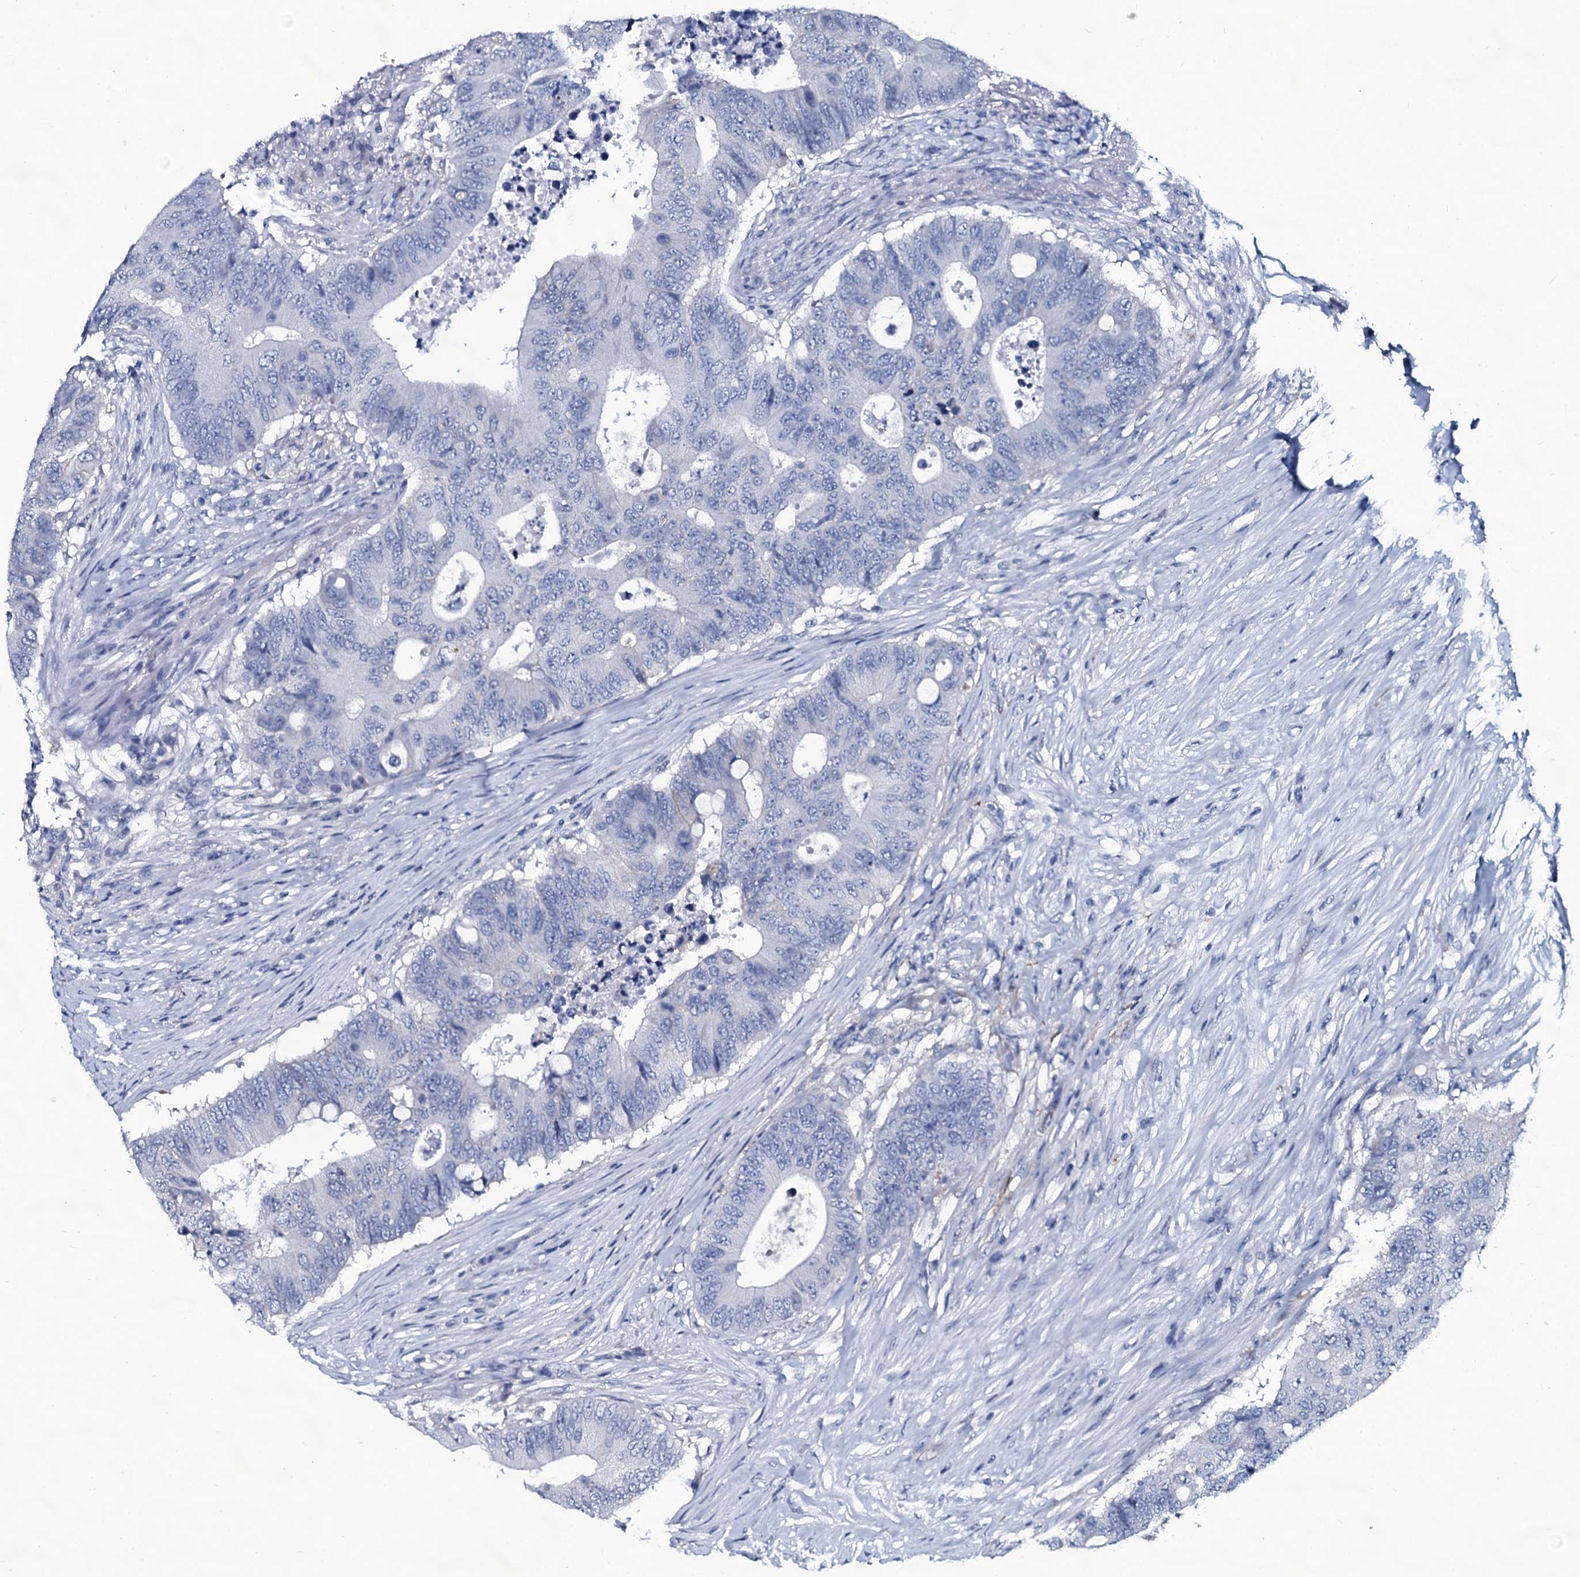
{"staining": {"intensity": "negative", "quantity": "none", "location": "none"}, "tissue": "colorectal cancer", "cell_type": "Tumor cells", "image_type": "cancer", "snomed": [{"axis": "morphology", "description": "Adenocarcinoma, NOS"}, {"axis": "topography", "description": "Colon"}], "caption": "Colorectal cancer was stained to show a protein in brown. There is no significant expression in tumor cells.", "gene": "SLC4A7", "patient": {"sex": "male", "age": 71}}